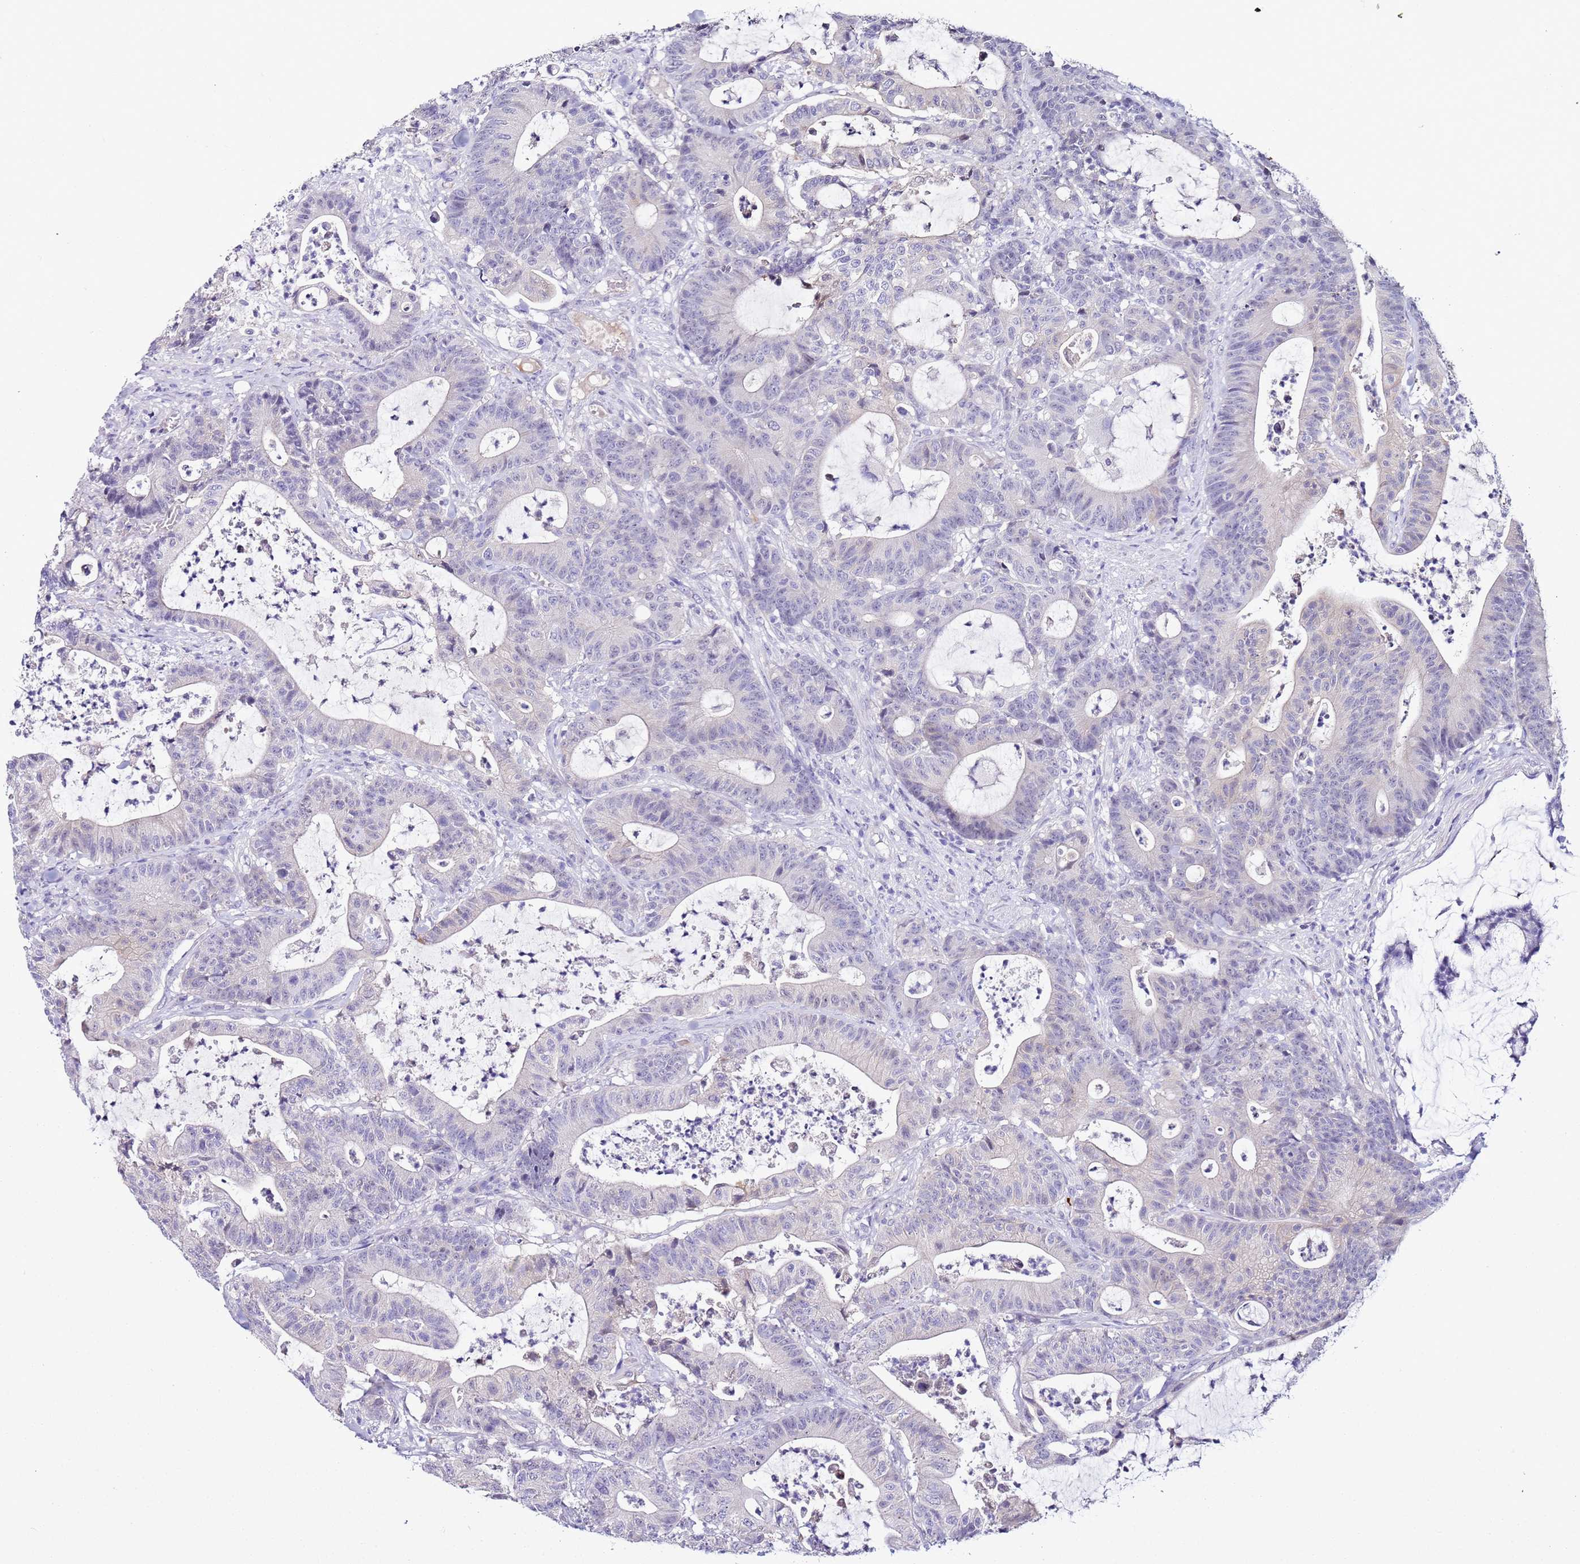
{"staining": {"intensity": "negative", "quantity": "none", "location": "none"}, "tissue": "colorectal cancer", "cell_type": "Tumor cells", "image_type": "cancer", "snomed": [{"axis": "morphology", "description": "Adenocarcinoma, NOS"}, {"axis": "topography", "description": "Colon"}], "caption": "Image shows no significant protein staining in tumor cells of colorectal cancer. (DAB immunohistochemistry, high magnification).", "gene": "HGD", "patient": {"sex": "female", "age": 84}}